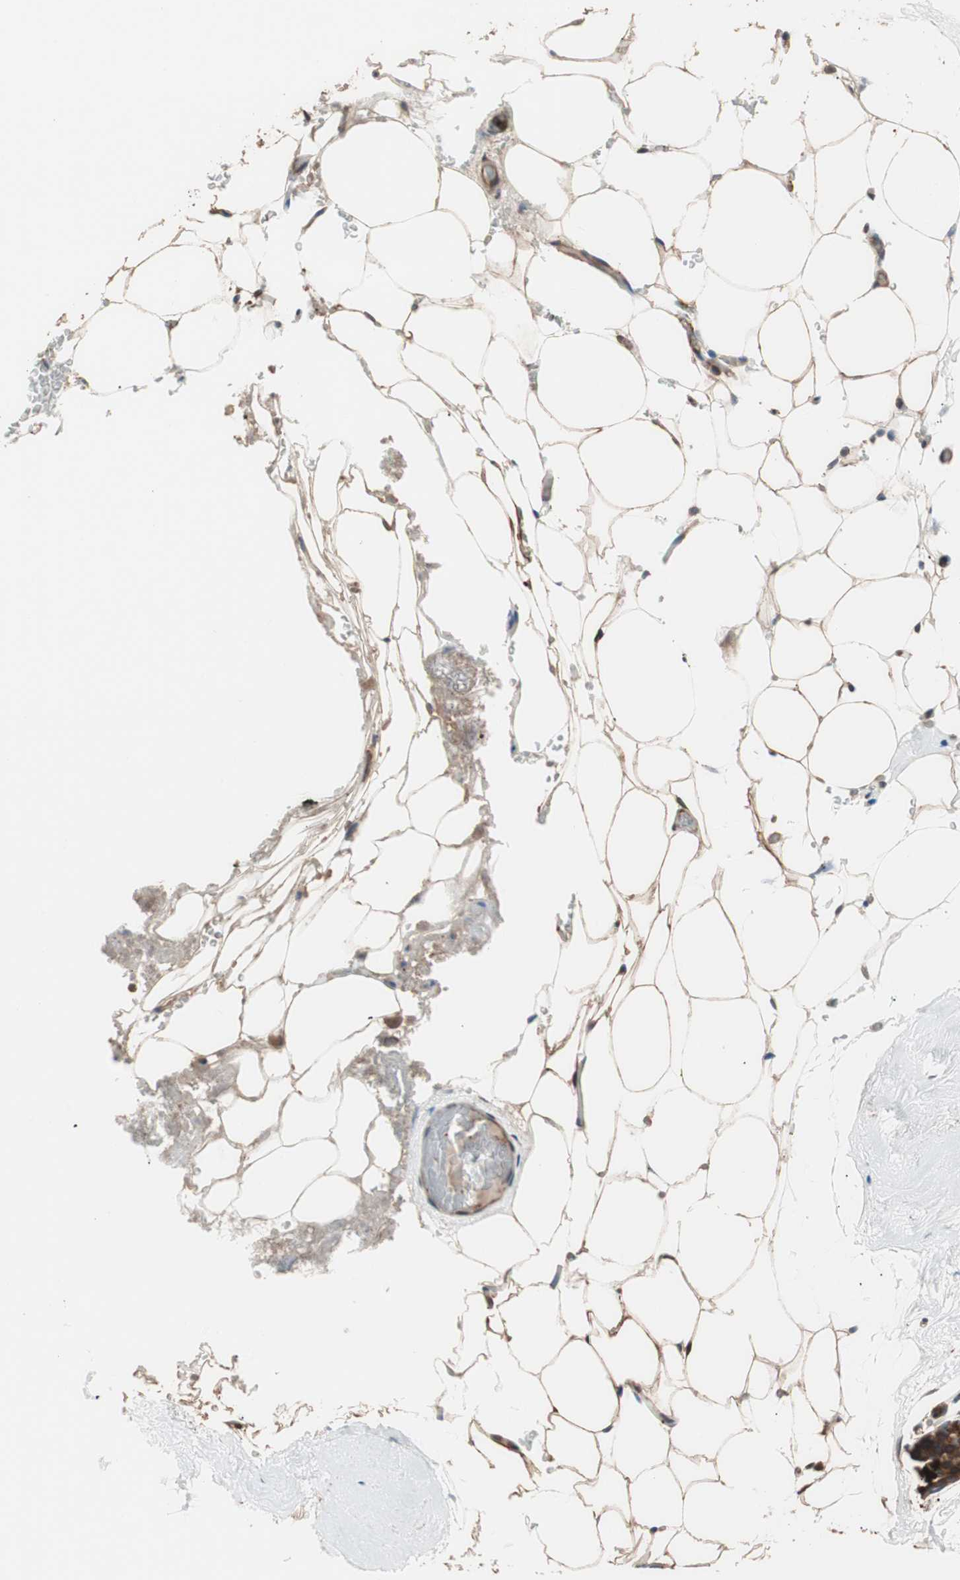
{"staining": {"intensity": "weak", "quantity": ">75%", "location": "cytoplasmic/membranous"}, "tissue": "breast", "cell_type": "Adipocytes", "image_type": "normal", "snomed": [{"axis": "morphology", "description": "Normal tissue, NOS"}, {"axis": "topography", "description": "Breast"}], "caption": "Breast stained with DAB IHC exhibits low levels of weak cytoplasmic/membranous expression in approximately >75% of adipocytes.", "gene": "CCT3", "patient": {"sex": "female", "age": 75}}